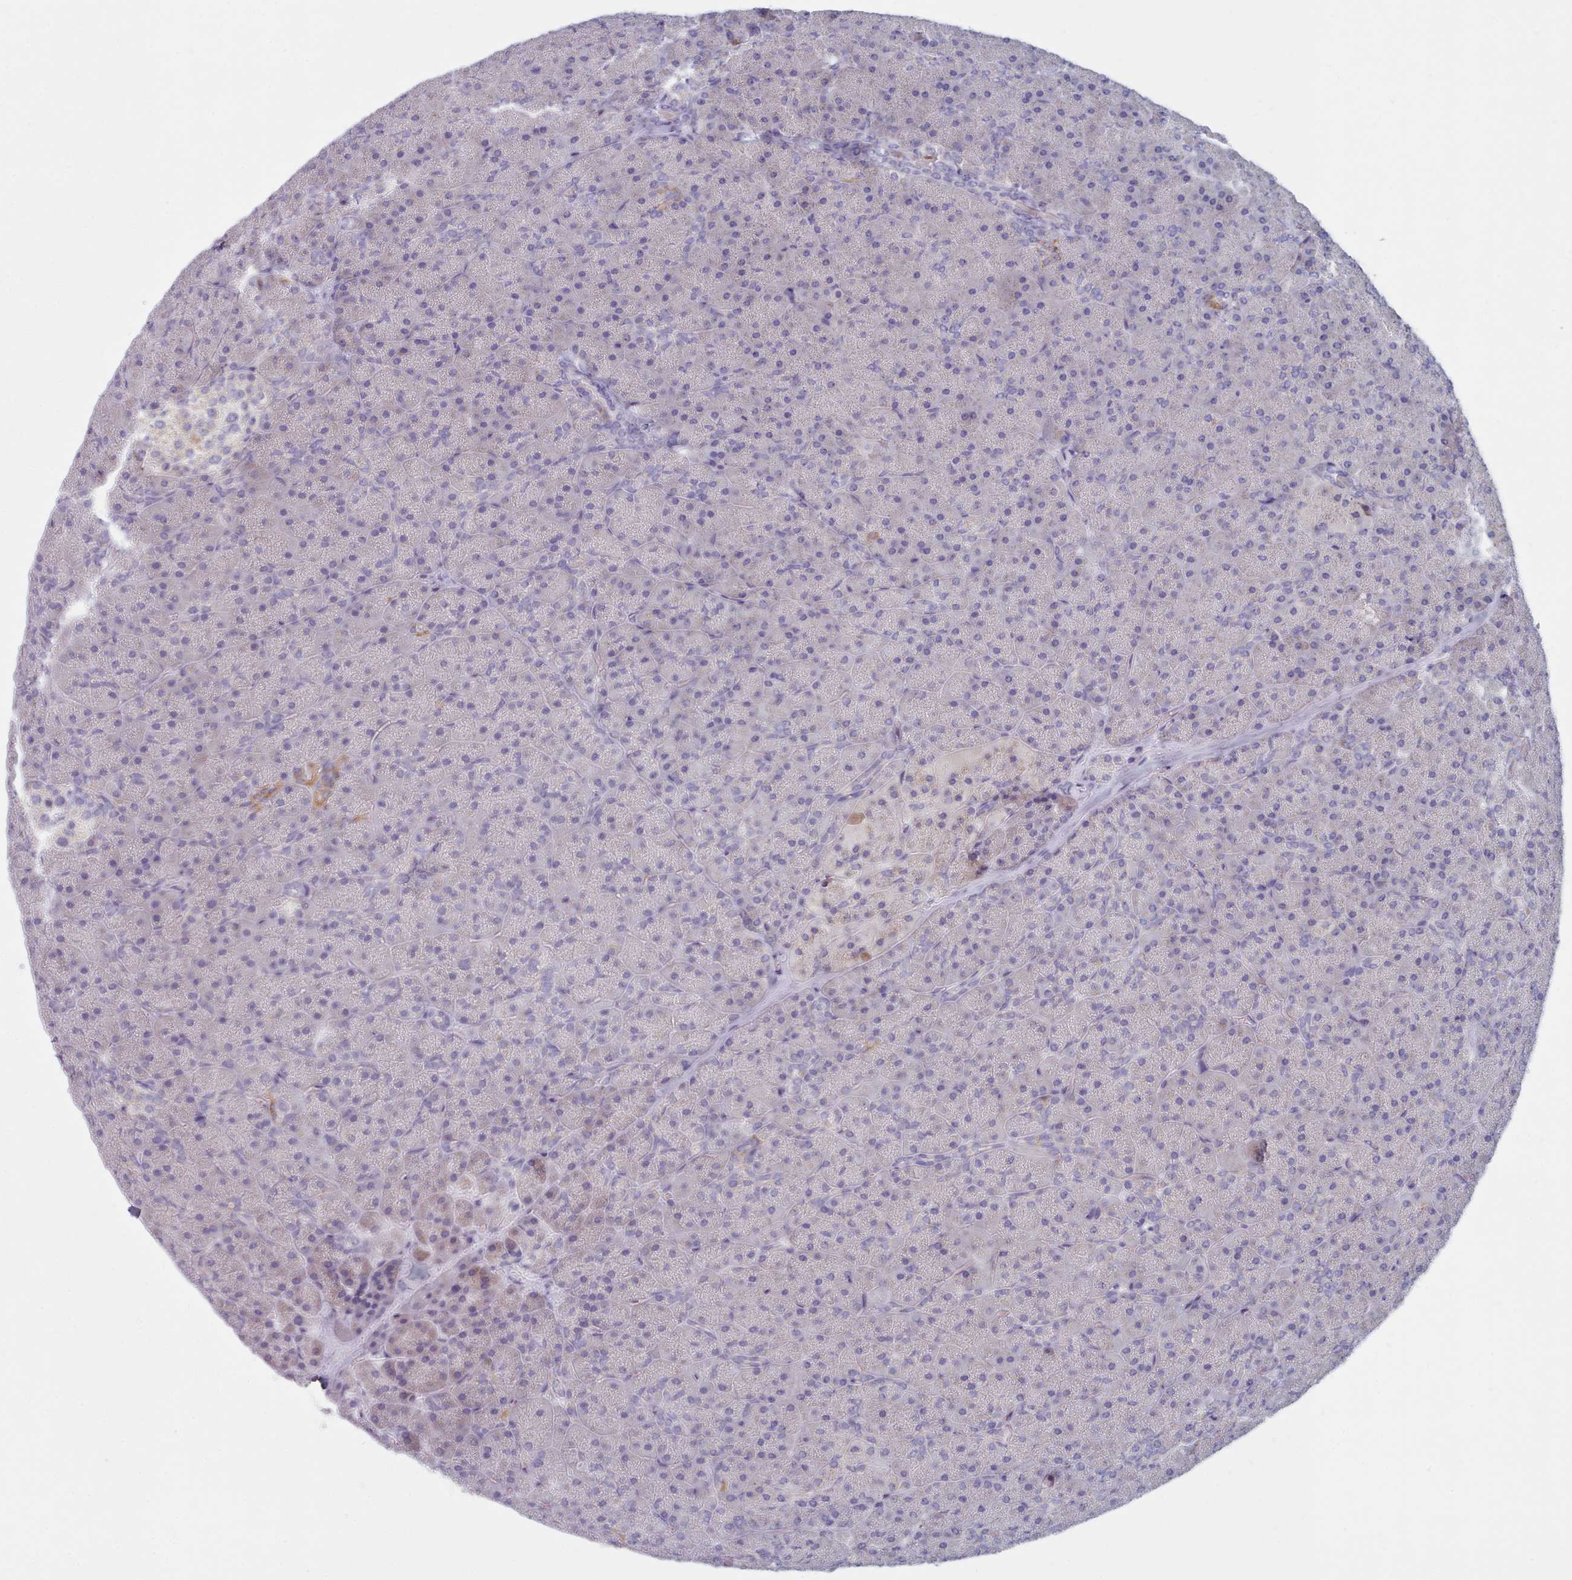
{"staining": {"intensity": "moderate", "quantity": "<25%", "location": "cytoplasmic/membranous"}, "tissue": "pancreas", "cell_type": "Exocrine glandular cells", "image_type": "normal", "snomed": [{"axis": "morphology", "description": "Normal tissue, NOS"}, {"axis": "topography", "description": "Pancreas"}], "caption": "High-magnification brightfield microscopy of normal pancreas stained with DAB (brown) and counterstained with hematoxylin (blue). exocrine glandular cells exhibit moderate cytoplasmic/membranous positivity is present in about<25% of cells. (IHC, brightfield microscopy, high magnification).", "gene": "HAO1", "patient": {"sex": "male", "age": 36}}